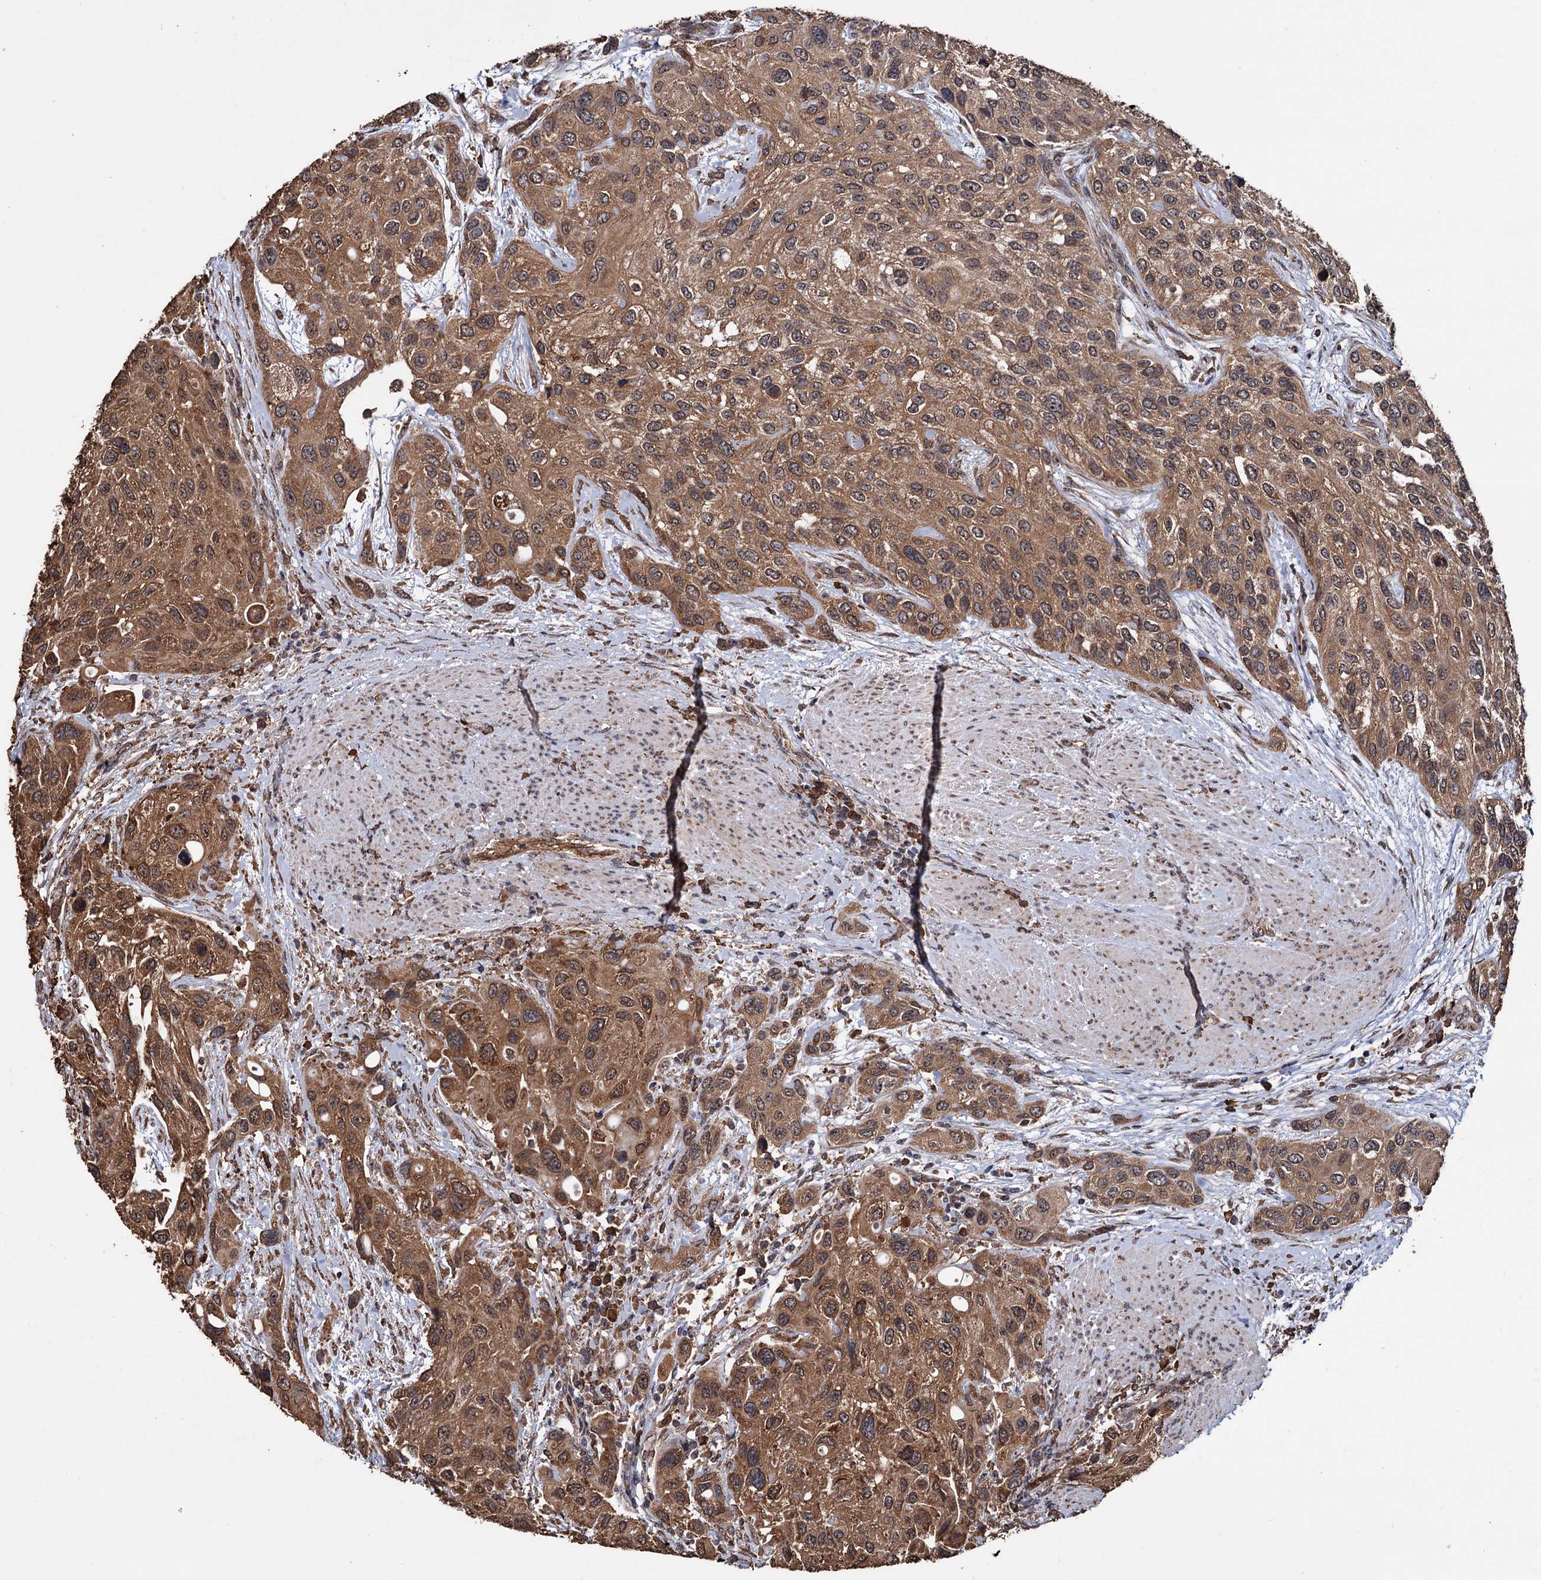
{"staining": {"intensity": "moderate", "quantity": ">75%", "location": "cytoplasmic/membranous,nuclear"}, "tissue": "urothelial cancer", "cell_type": "Tumor cells", "image_type": "cancer", "snomed": [{"axis": "morphology", "description": "Normal tissue, NOS"}, {"axis": "morphology", "description": "Urothelial carcinoma, High grade"}, {"axis": "topography", "description": "Vascular tissue"}, {"axis": "topography", "description": "Urinary bladder"}], "caption": "Protein positivity by immunohistochemistry exhibits moderate cytoplasmic/membranous and nuclear expression in about >75% of tumor cells in urothelial cancer. The staining is performed using DAB brown chromogen to label protein expression. The nuclei are counter-stained blue using hematoxylin.", "gene": "TBC1D12", "patient": {"sex": "female", "age": 56}}